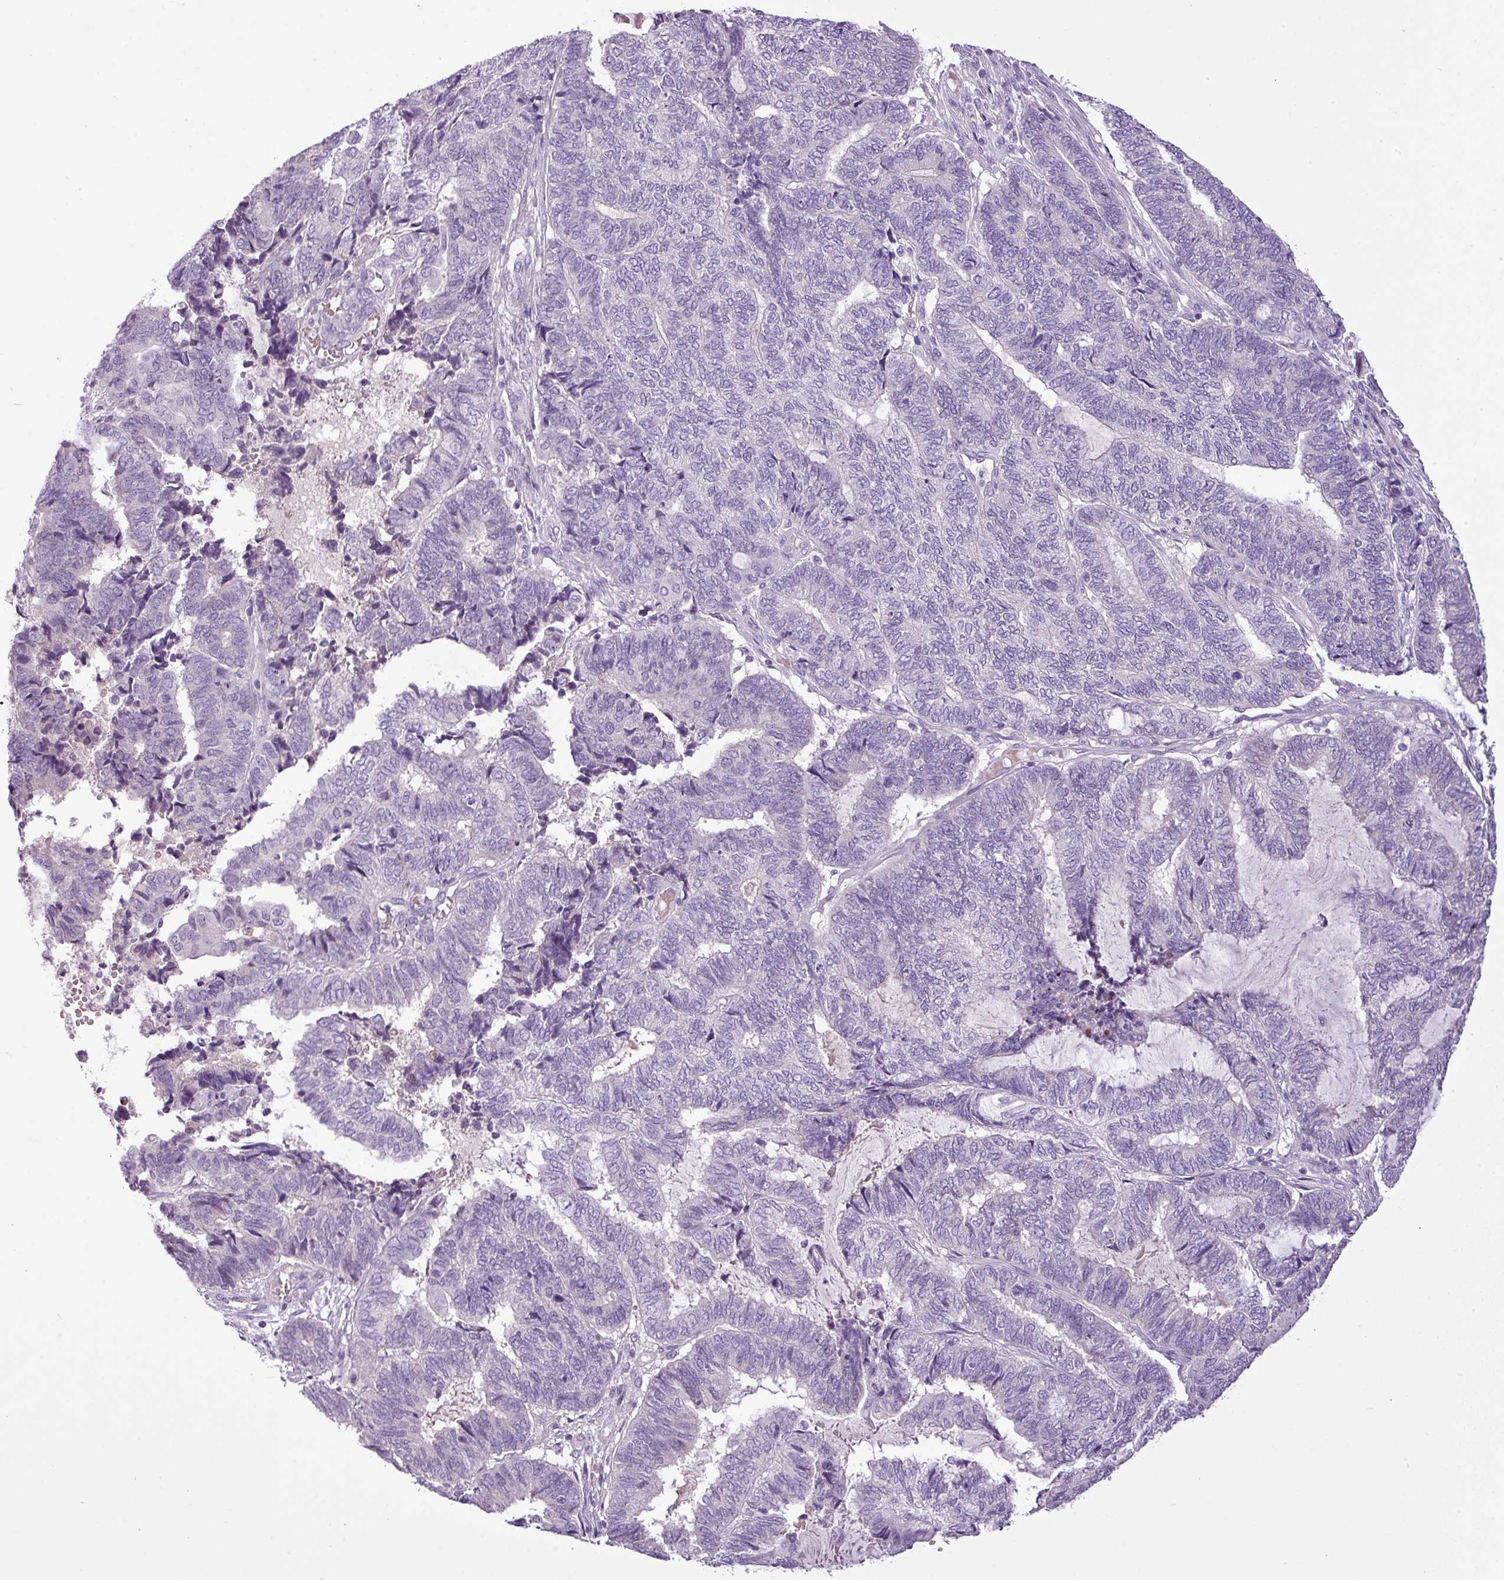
{"staining": {"intensity": "negative", "quantity": "none", "location": "none"}, "tissue": "endometrial cancer", "cell_type": "Tumor cells", "image_type": "cancer", "snomed": [{"axis": "morphology", "description": "Adenocarcinoma, NOS"}, {"axis": "topography", "description": "Uterus"}, {"axis": "topography", "description": "Endometrium"}], "caption": "This is an immunohistochemistry histopathology image of endometrial cancer (adenocarcinoma). There is no positivity in tumor cells.", "gene": "IL17A", "patient": {"sex": "female", "age": 70}}